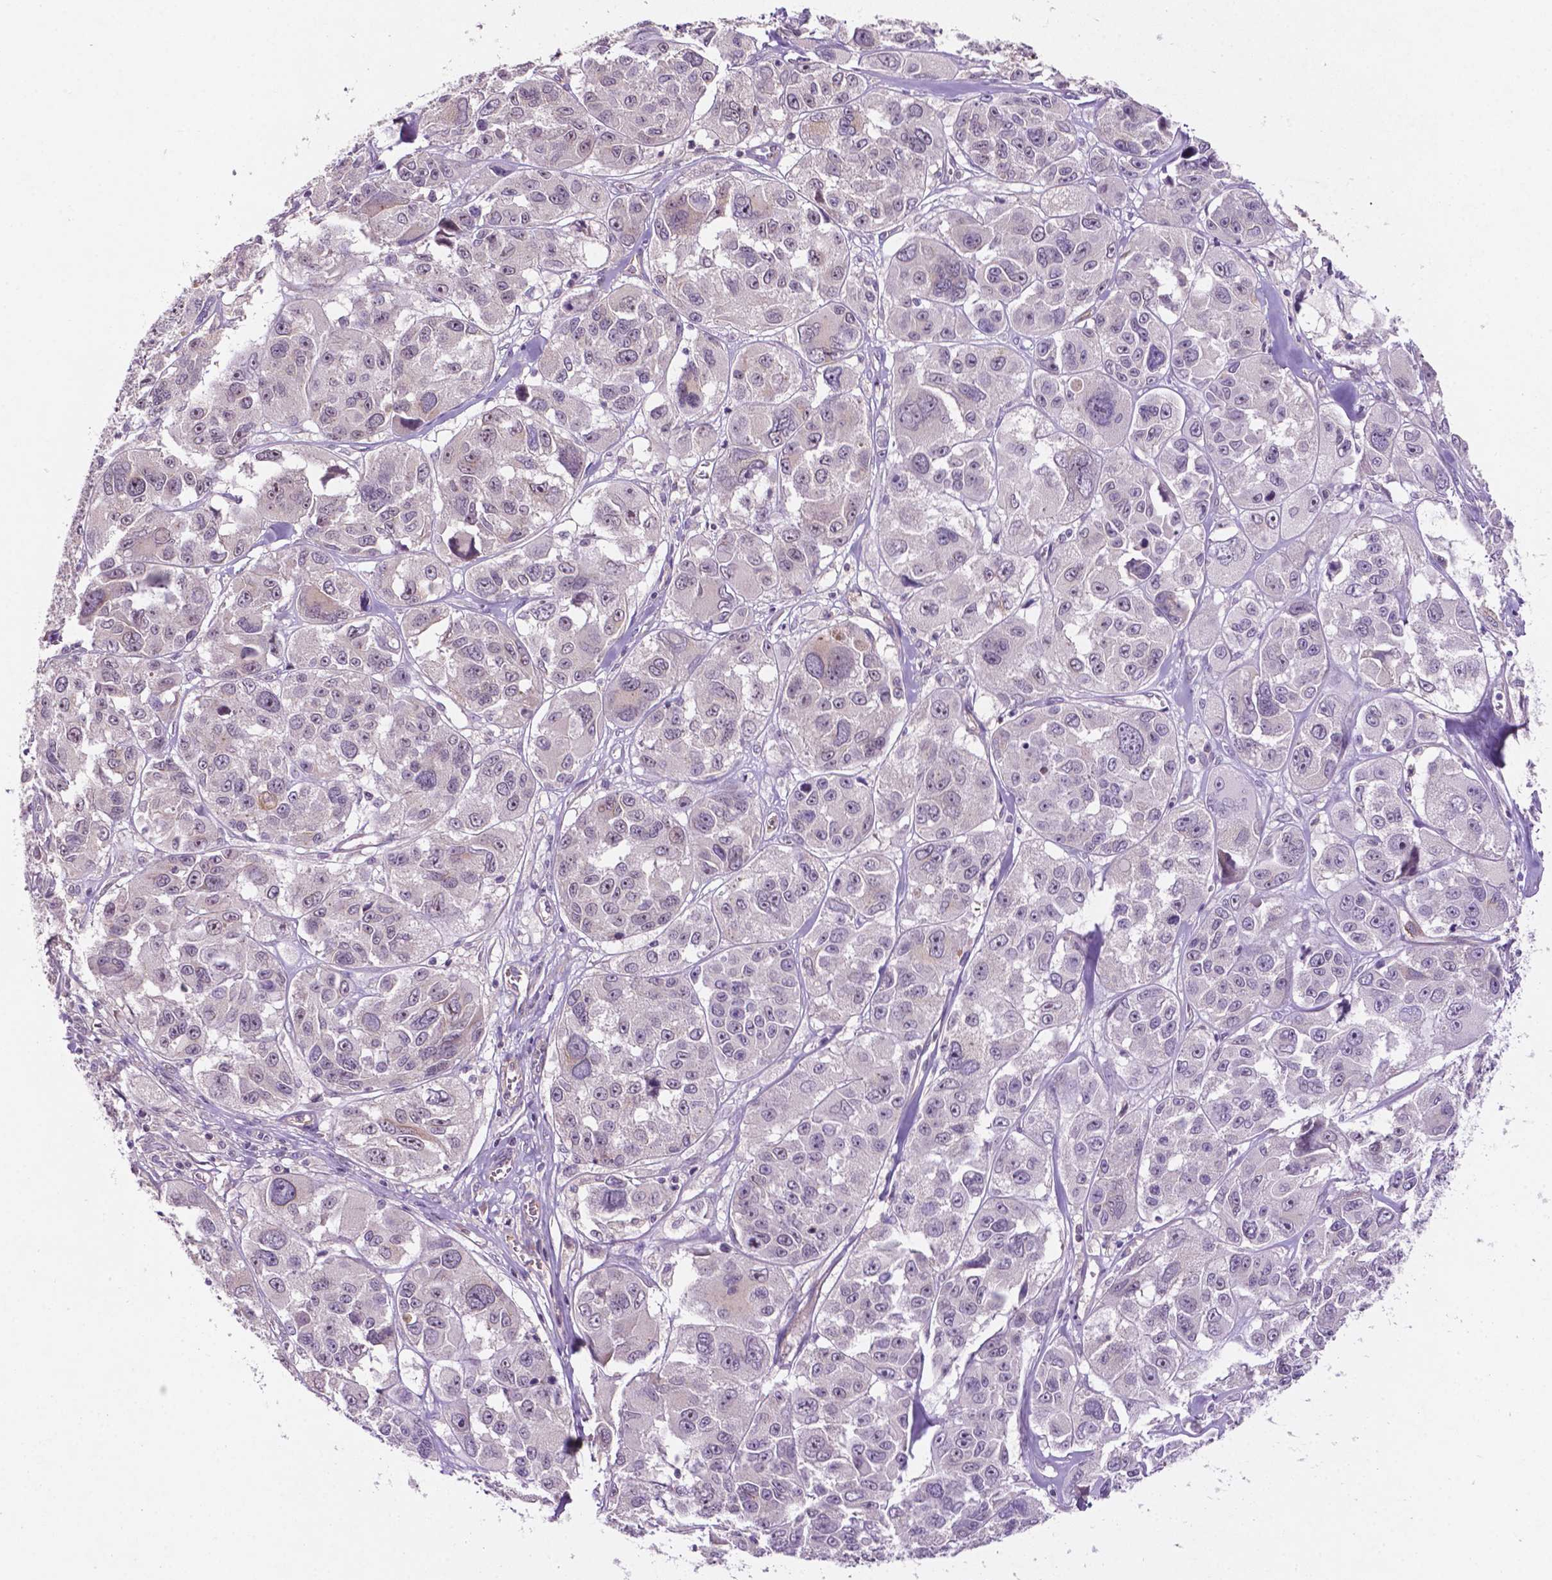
{"staining": {"intensity": "negative", "quantity": "none", "location": "none"}, "tissue": "melanoma", "cell_type": "Tumor cells", "image_type": "cancer", "snomed": [{"axis": "morphology", "description": "Malignant melanoma, NOS"}, {"axis": "topography", "description": "Skin"}], "caption": "Micrograph shows no significant protein expression in tumor cells of malignant melanoma.", "gene": "ARL5C", "patient": {"sex": "female", "age": 66}}